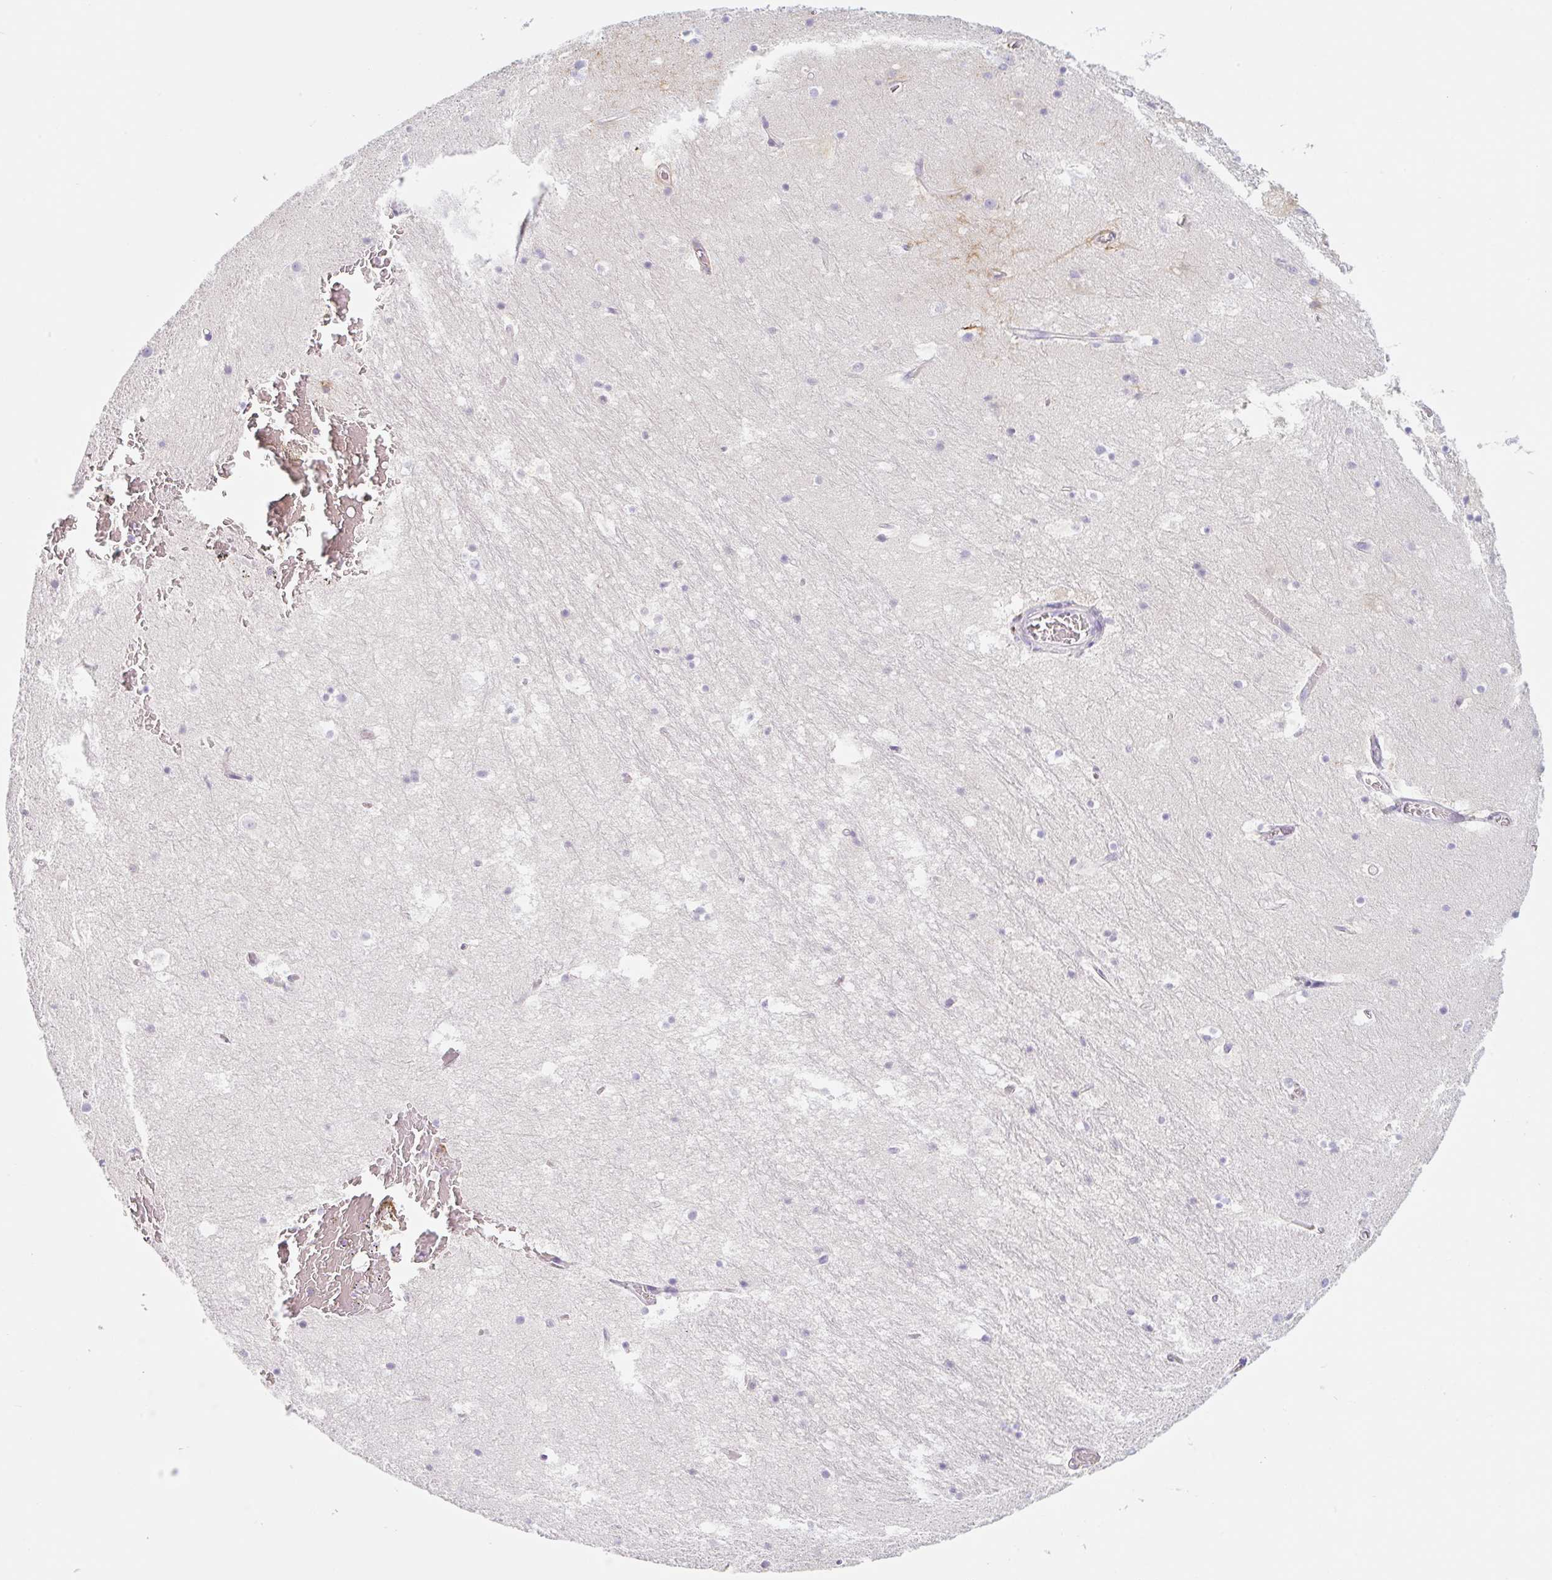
{"staining": {"intensity": "negative", "quantity": "none", "location": "none"}, "tissue": "hippocampus", "cell_type": "Glial cells", "image_type": "normal", "snomed": [{"axis": "morphology", "description": "Normal tissue, NOS"}, {"axis": "topography", "description": "Hippocampus"}], "caption": "There is no significant staining in glial cells of hippocampus.", "gene": "LYVE1", "patient": {"sex": "female", "age": 52}}